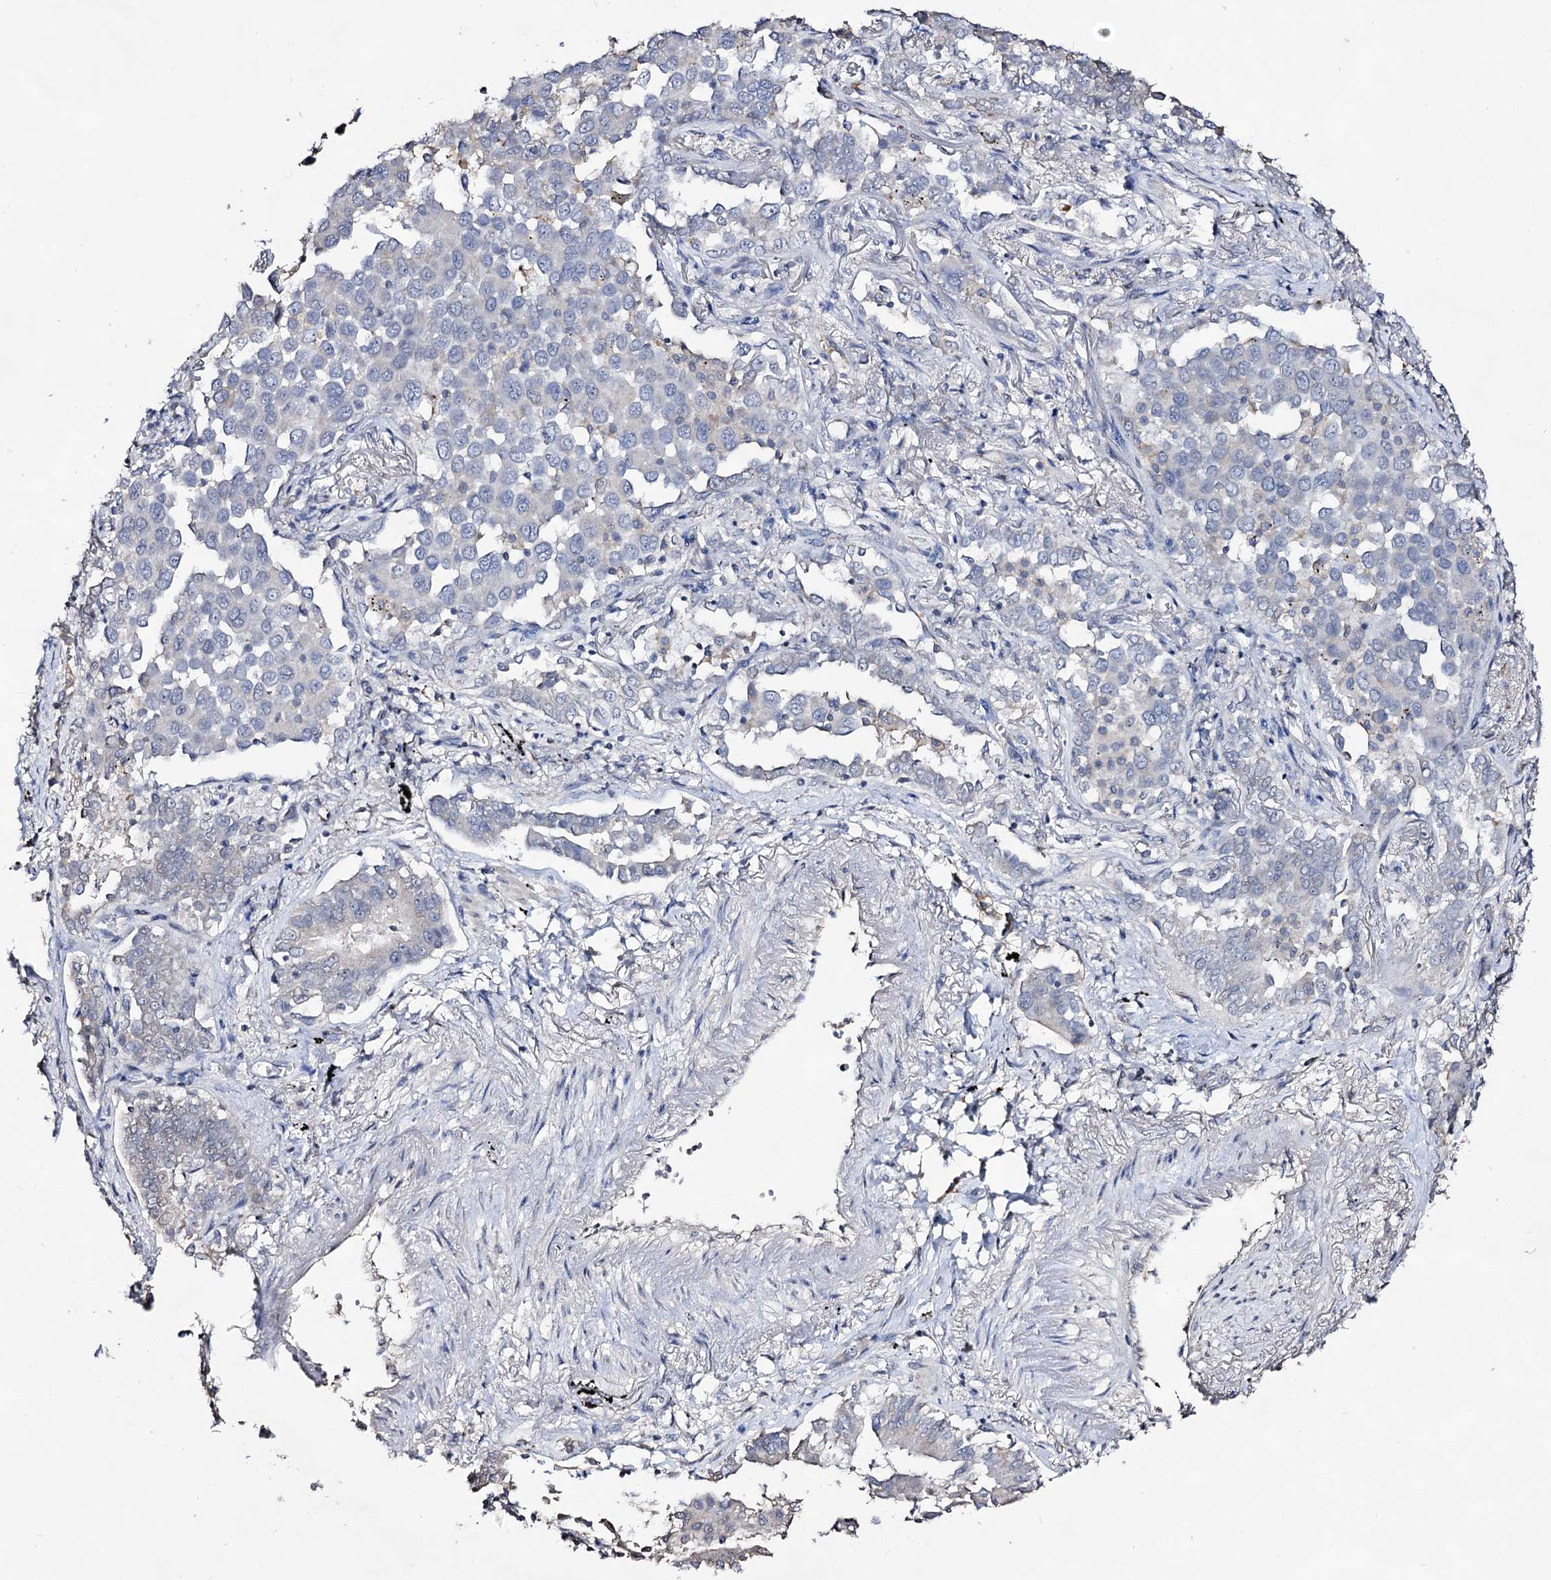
{"staining": {"intensity": "negative", "quantity": "none", "location": "none"}, "tissue": "lung cancer", "cell_type": "Tumor cells", "image_type": "cancer", "snomed": [{"axis": "morphology", "description": "Adenocarcinoma, NOS"}, {"axis": "topography", "description": "Lung"}], "caption": "A photomicrograph of human lung cancer is negative for staining in tumor cells.", "gene": "PLIN1", "patient": {"sex": "male", "age": 67}}